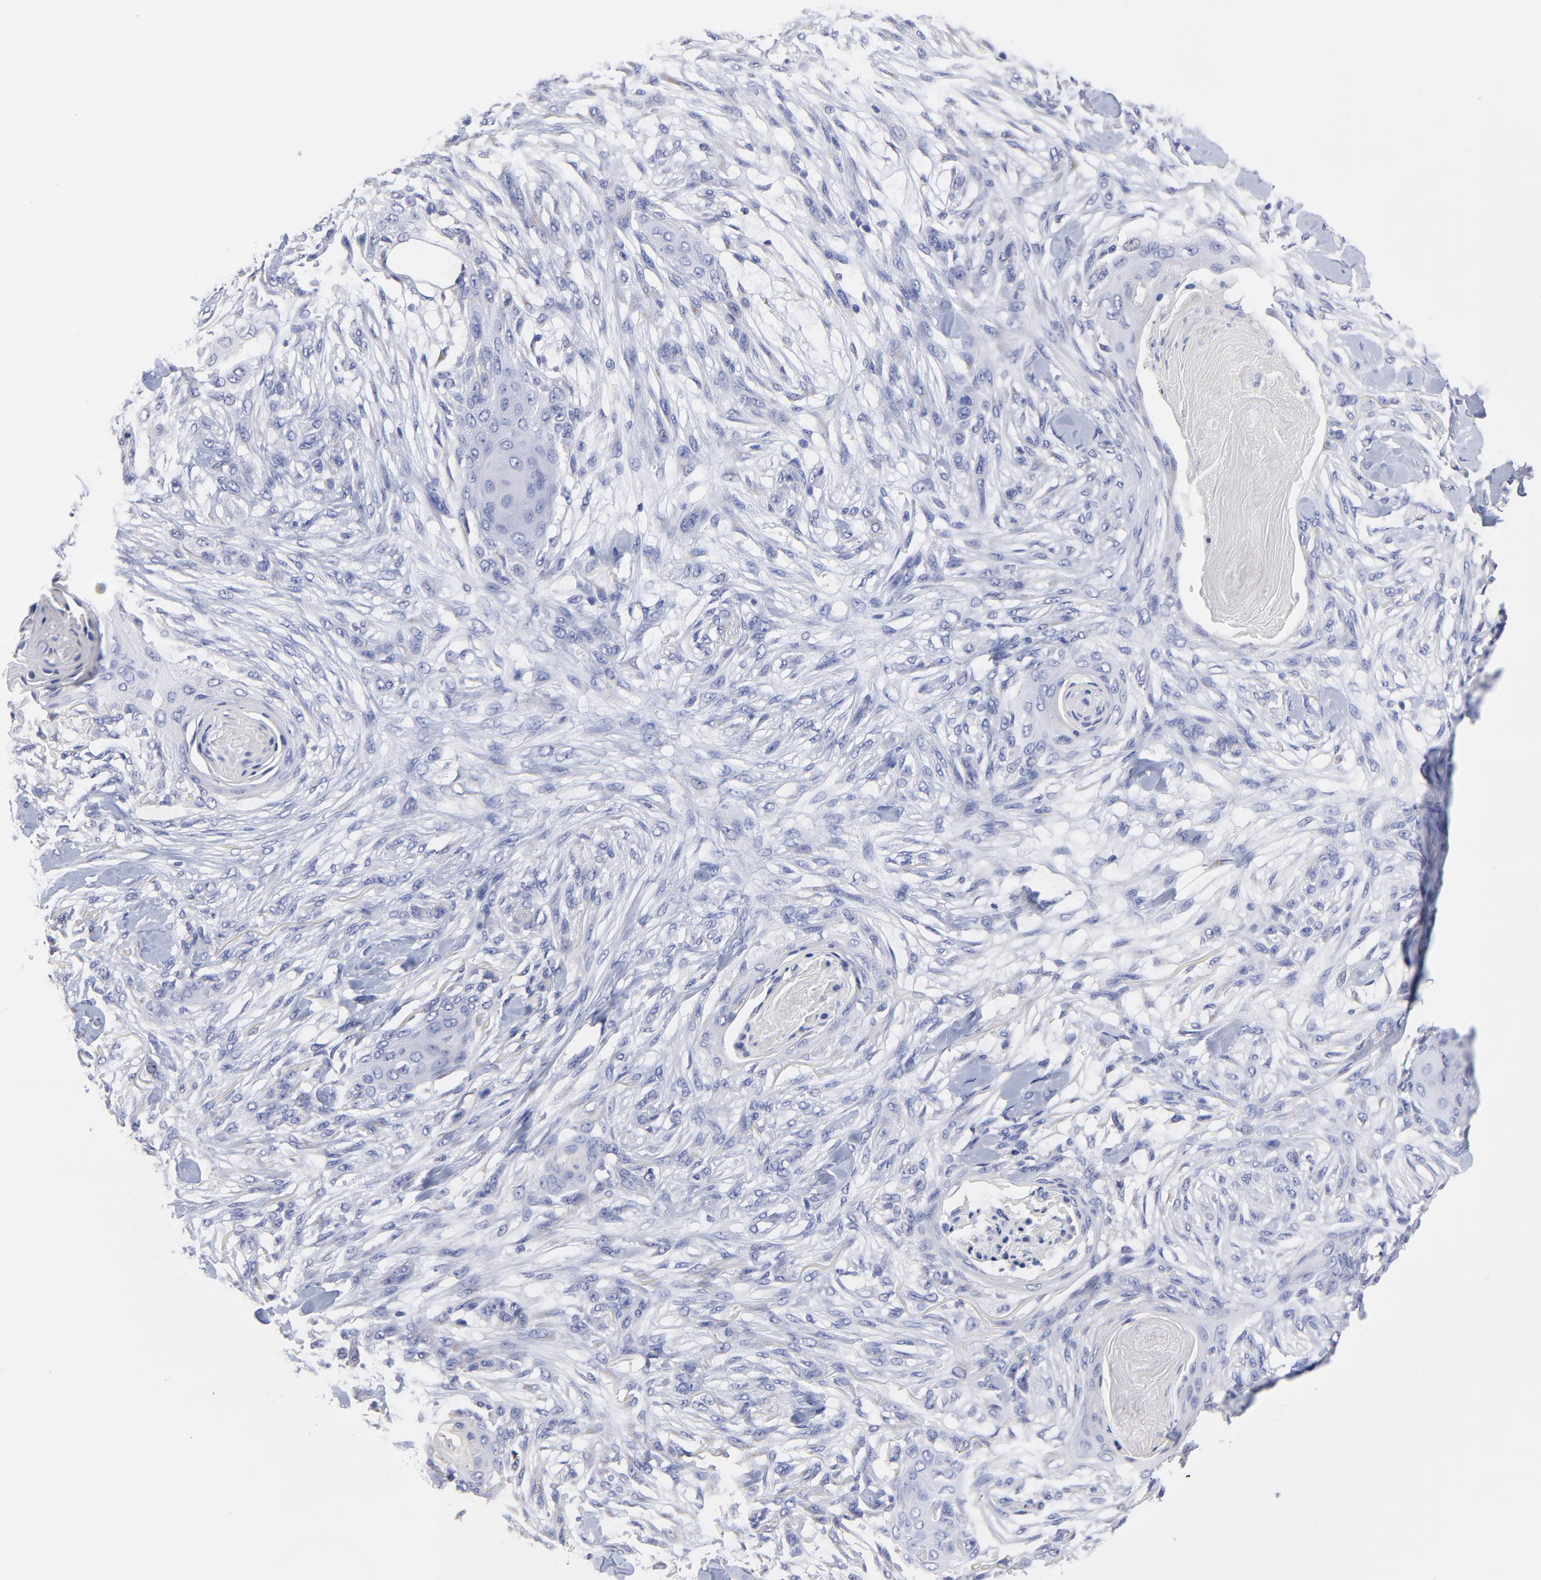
{"staining": {"intensity": "negative", "quantity": "none", "location": "none"}, "tissue": "skin cancer", "cell_type": "Tumor cells", "image_type": "cancer", "snomed": [{"axis": "morphology", "description": "Squamous cell carcinoma, NOS"}, {"axis": "topography", "description": "Skin"}], "caption": "This is an immunohistochemistry (IHC) image of human skin cancer (squamous cell carcinoma). There is no expression in tumor cells.", "gene": "LAX1", "patient": {"sex": "female", "age": 59}}